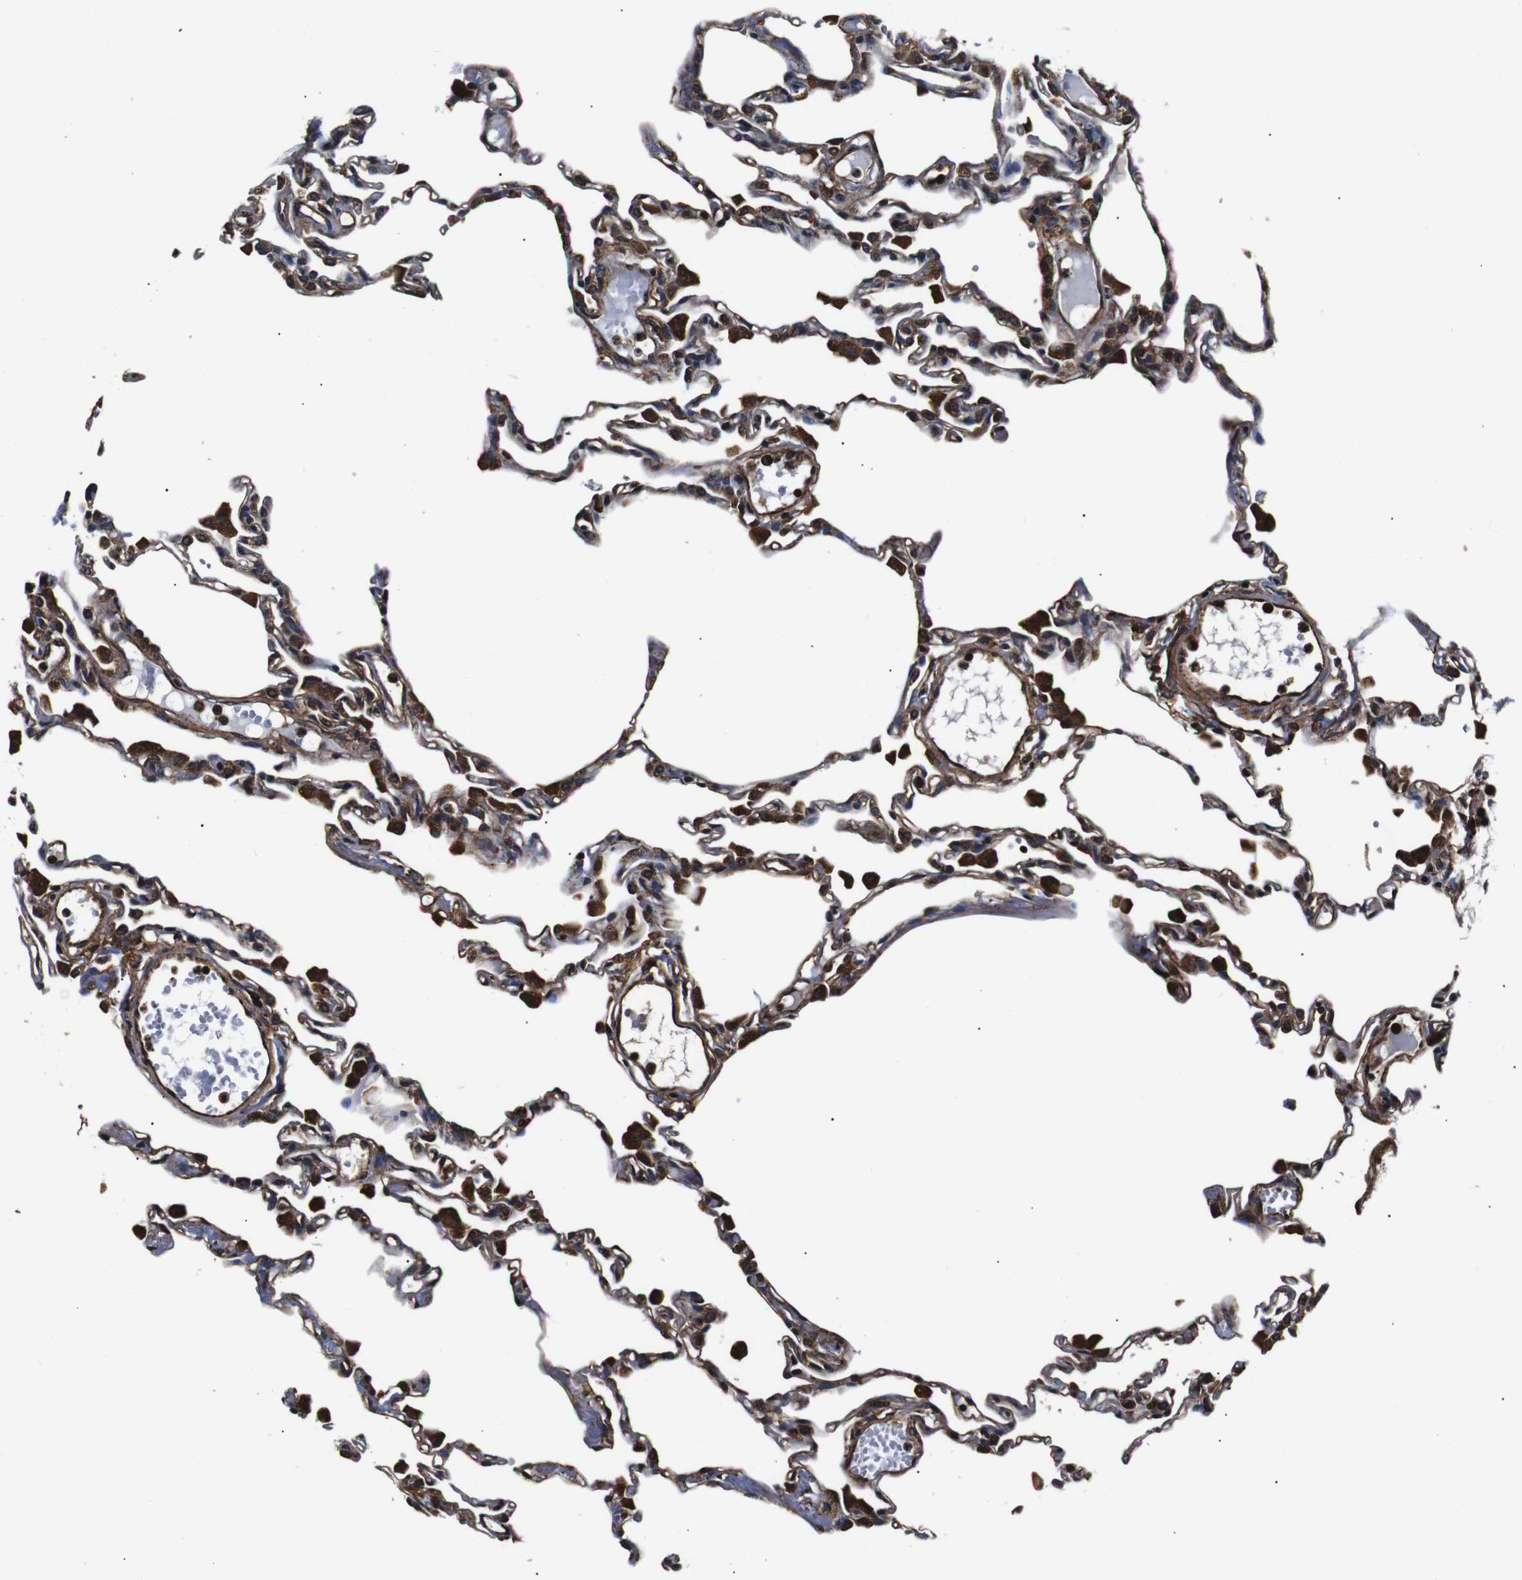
{"staining": {"intensity": "moderate", "quantity": "25%-75%", "location": "cytoplasmic/membranous"}, "tissue": "lung", "cell_type": "Alveolar cells", "image_type": "normal", "snomed": [{"axis": "morphology", "description": "Normal tissue, NOS"}, {"axis": "topography", "description": "Lung"}], "caption": "Immunohistochemical staining of unremarkable lung shows 25%-75% levels of moderate cytoplasmic/membranous protein expression in approximately 25%-75% of alveolar cells.", "gene": "HHIP", "patient": {"sex": "female", "age": 49}}